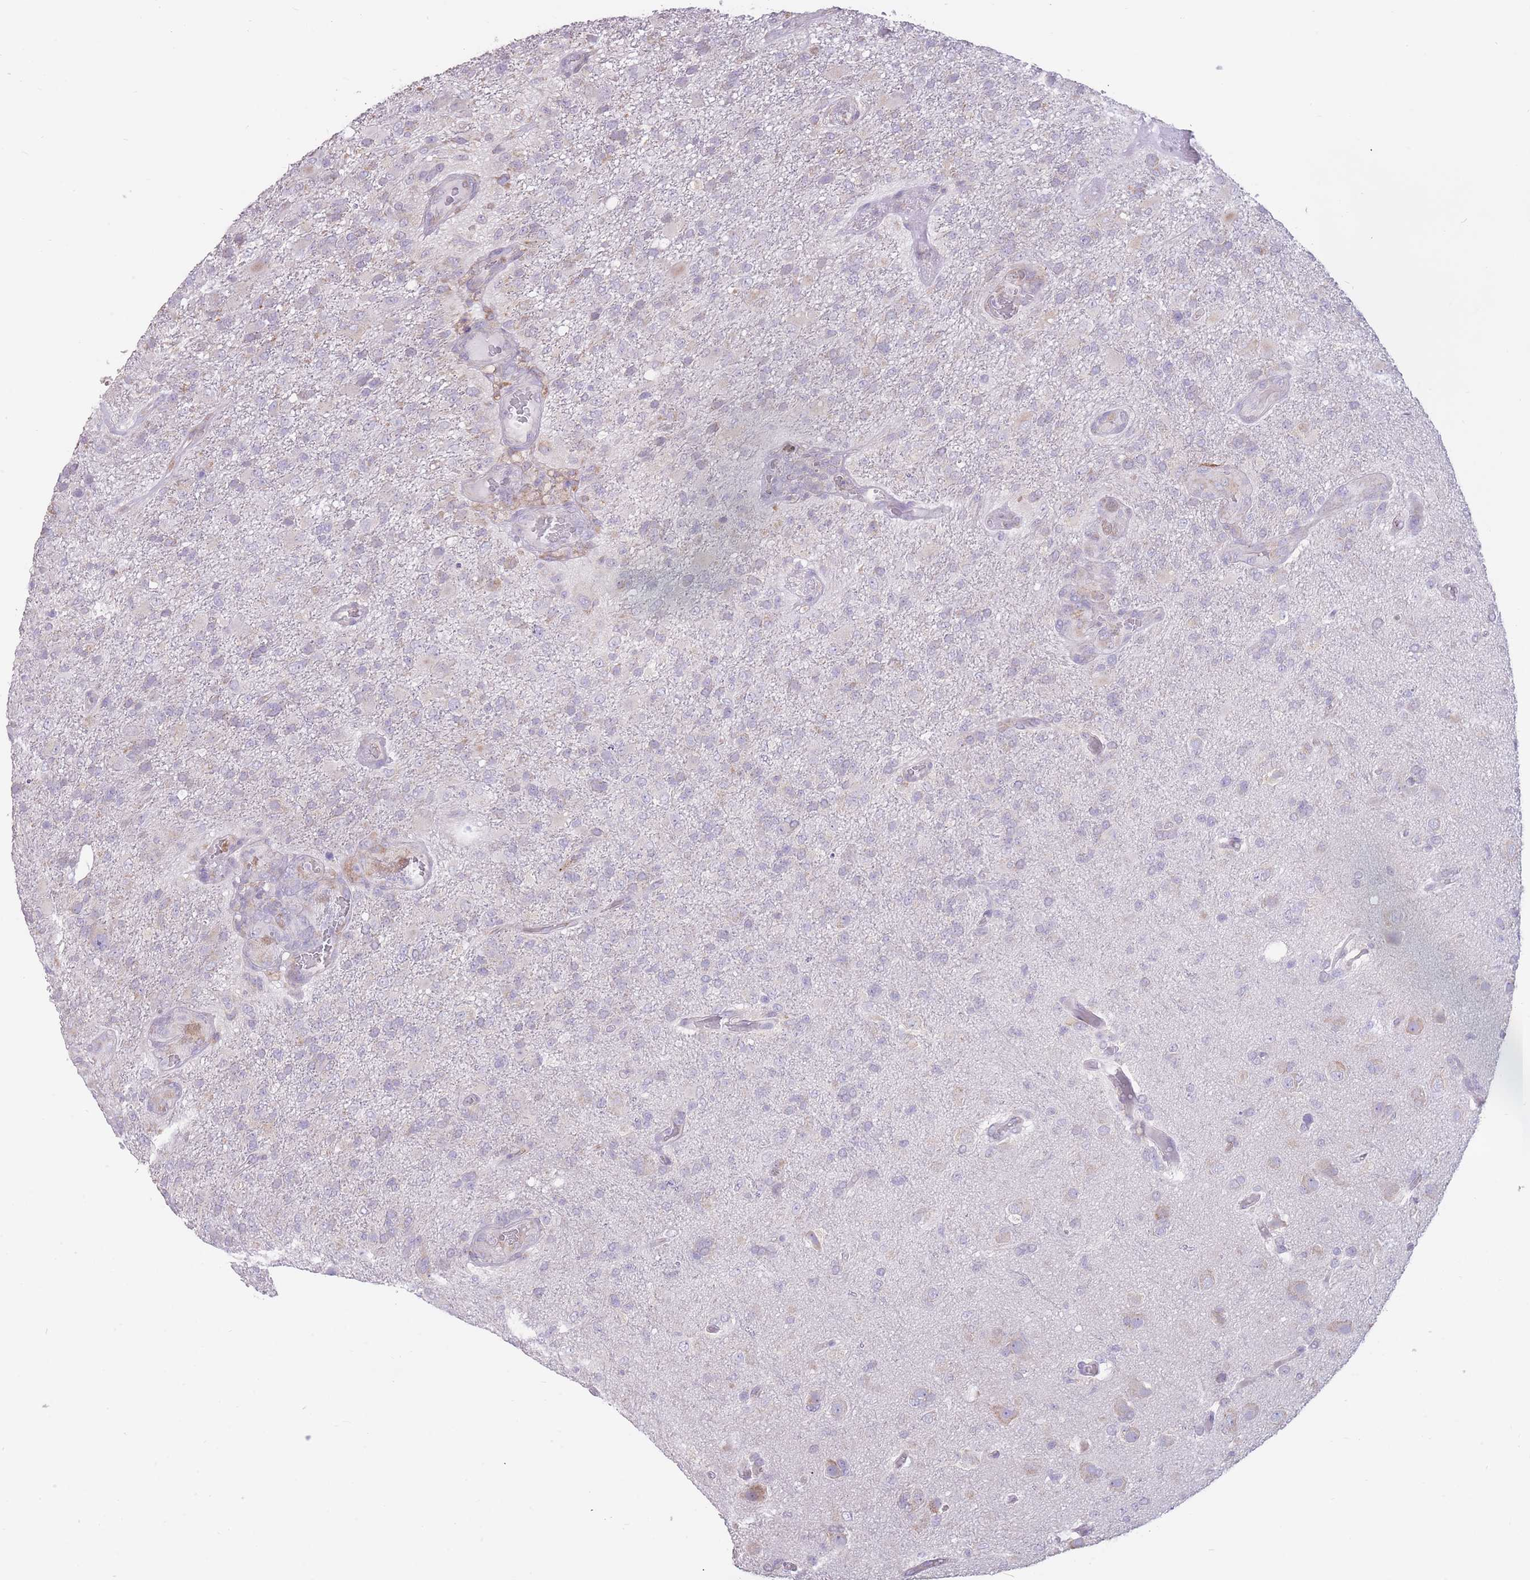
{"staining": {"intensity": "negative", "quantity": "none", "location": "none"}, "tissue": "glioma", "cell_type": "Tumor cells", "image_type": "cancer", "snomed": [{"axis": "morphology", "description": "Glioma, malignant, High grade"}, {"axis": "topography", "description": "Brain"}], "caption": "Immunohistochemical staining of human malignant high-grade glioma exhibits no significant positivity in tumor cells.", "gene": "TRAPPC5", "patient": {"sex": "female", "age": 74}}